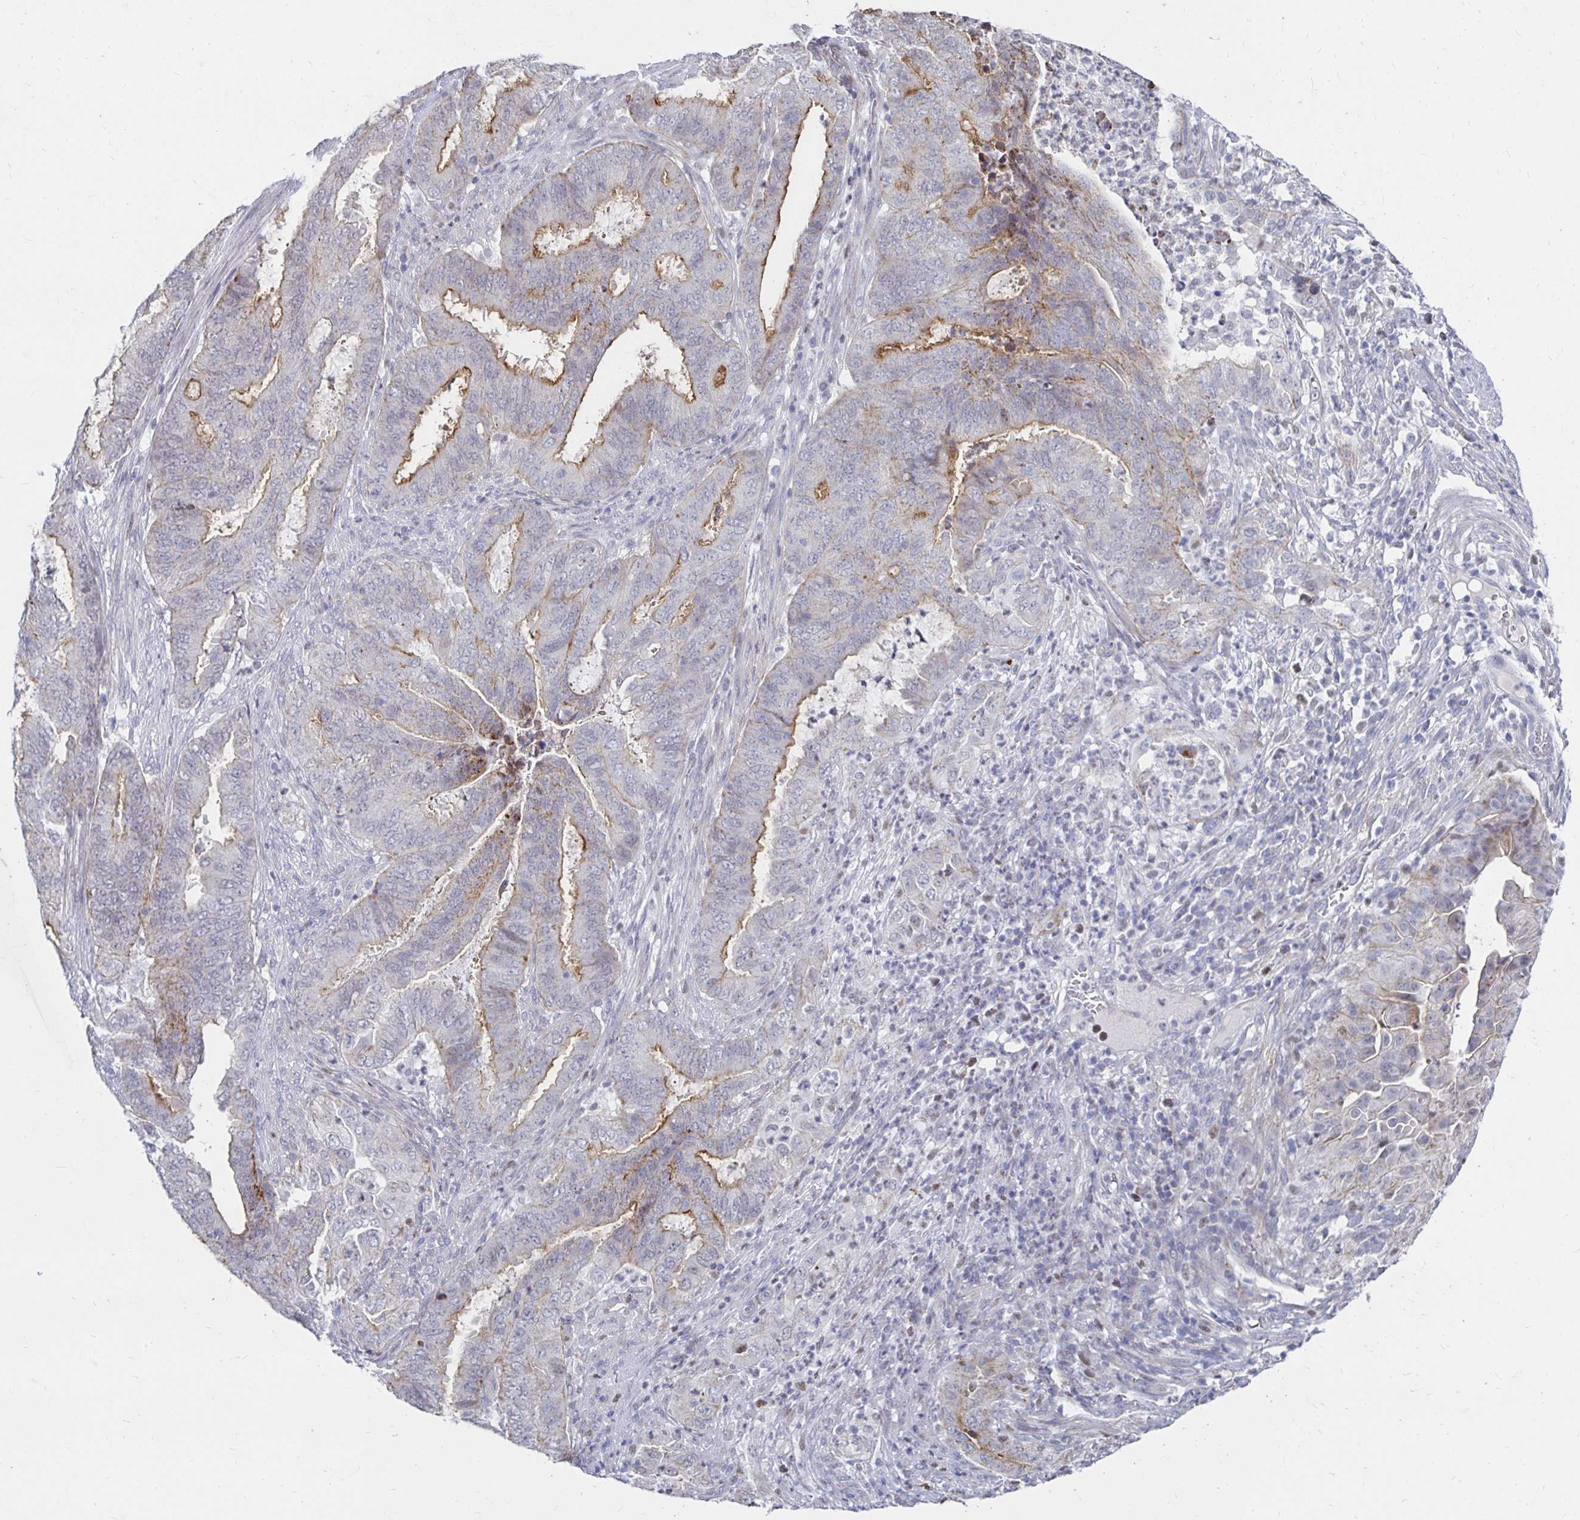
{"staining": {"intensity": "moderate", "quantity": "<25%", "location": "cytoplasmic/membranous"}, "tissue": "endometrial cancer", "cell_type": "Tumor cells", "image_type": "cancer", "snomed": [{"axis": "morphology", "description": "Adenocarcinoma, NOS"}, {"axis": "topography", "description": "Endometrium"}], "caption": "Moderate cytoplasmic/membranous protein positivity is seen in about <25% of tumor cells in endometrial adenocarcinoma.", "gene": "NOCT", "patient": {"sex": "female", "age": 51}}